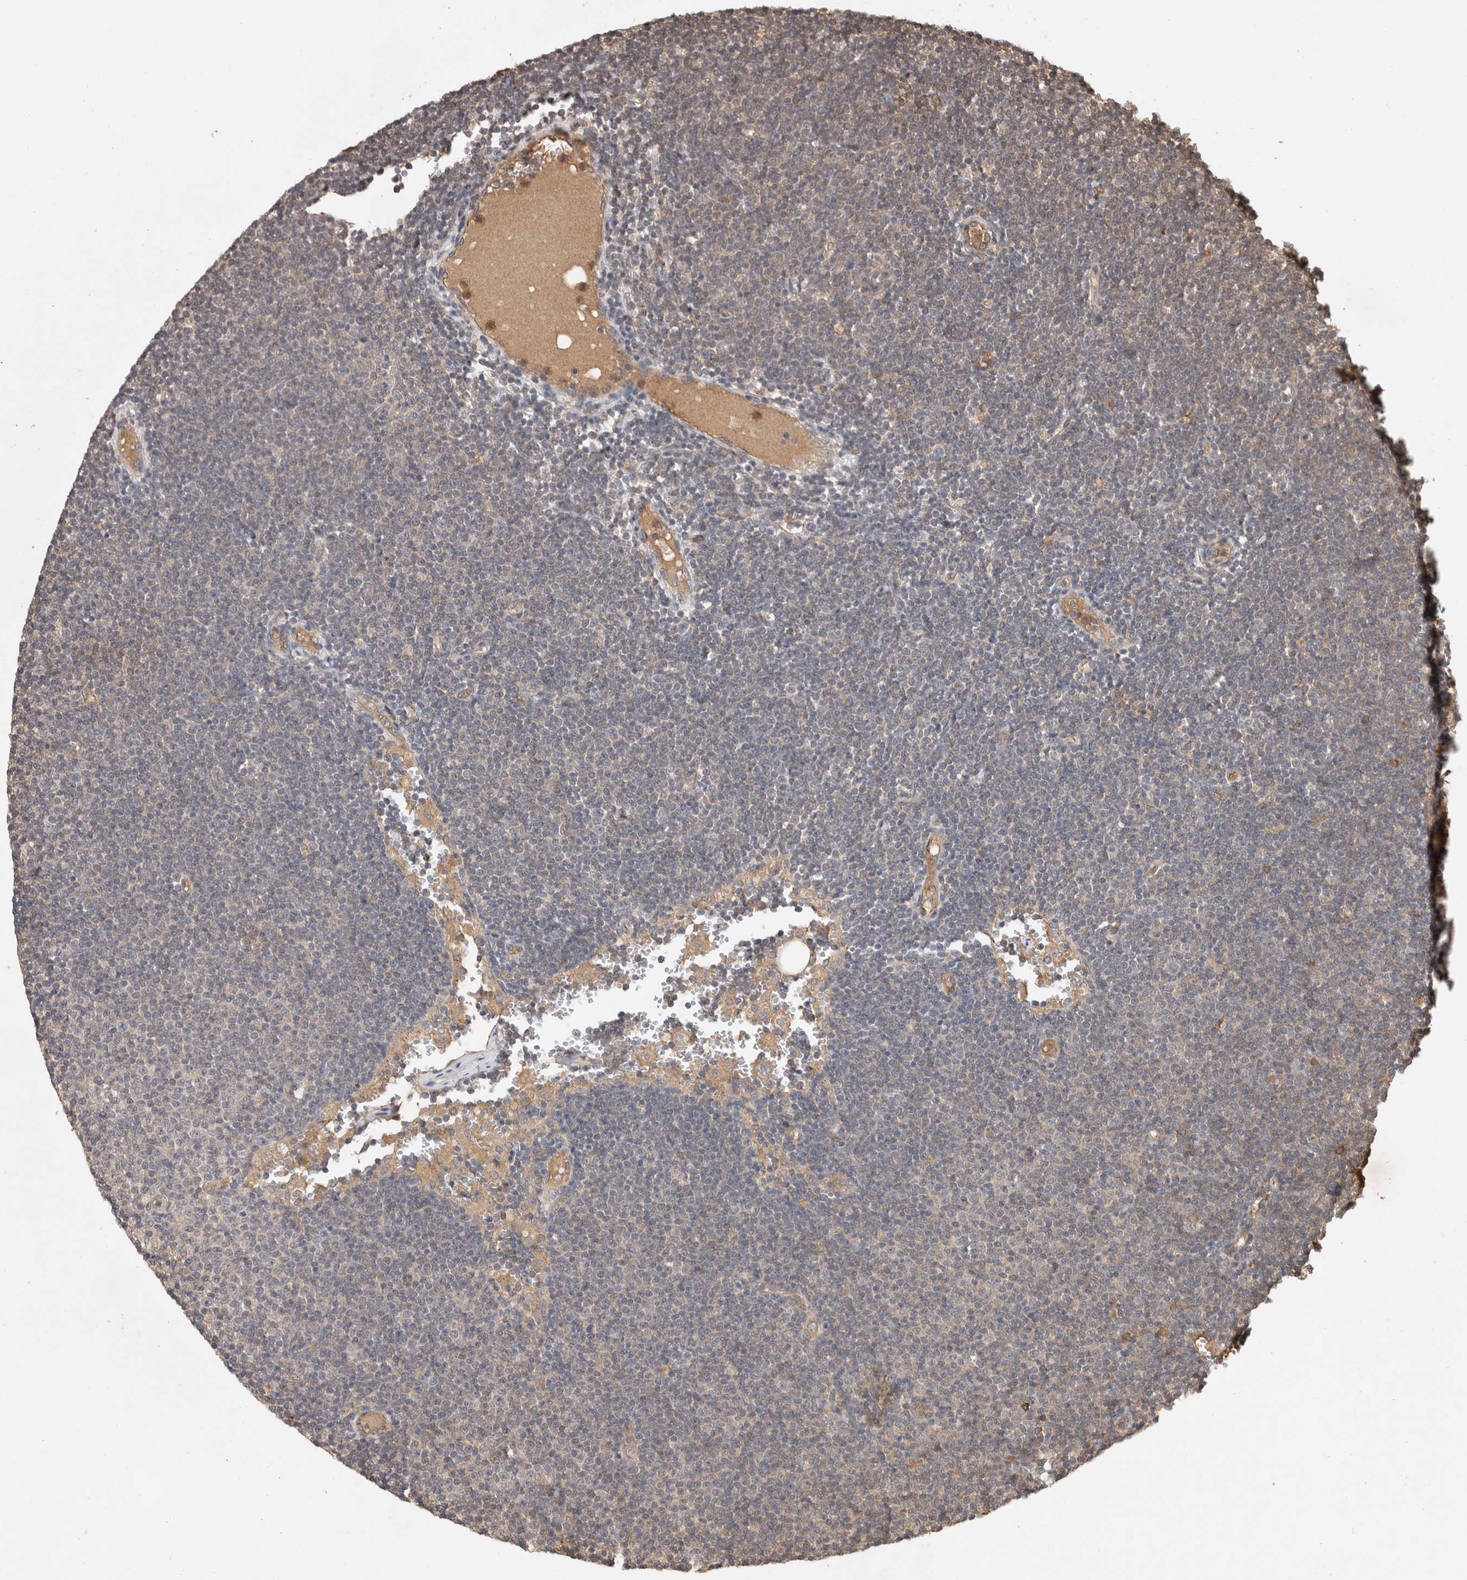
{"staining": {"intensity": "negative", "quantity": "none", "location": "none"}, "tissue": "lymphoma", "cell_type": "Tumor cells", "image_type": "cancer", "snomed": [{"axis": "morphology", "description": "Malignant lymphoma, non-Hodgkin's type, Low grade"}, {"axis": "topography", "description": "Lymph node"}], "caption": "Immunohistochemistry micrograph of human low-grade malignant lymphoma, non-Hodgkin's type stained for a protein (brown), which exhibits no expression in tumor cells.", "gene": "PRMT3", "patient": {"sex": "female", "age": 53}}